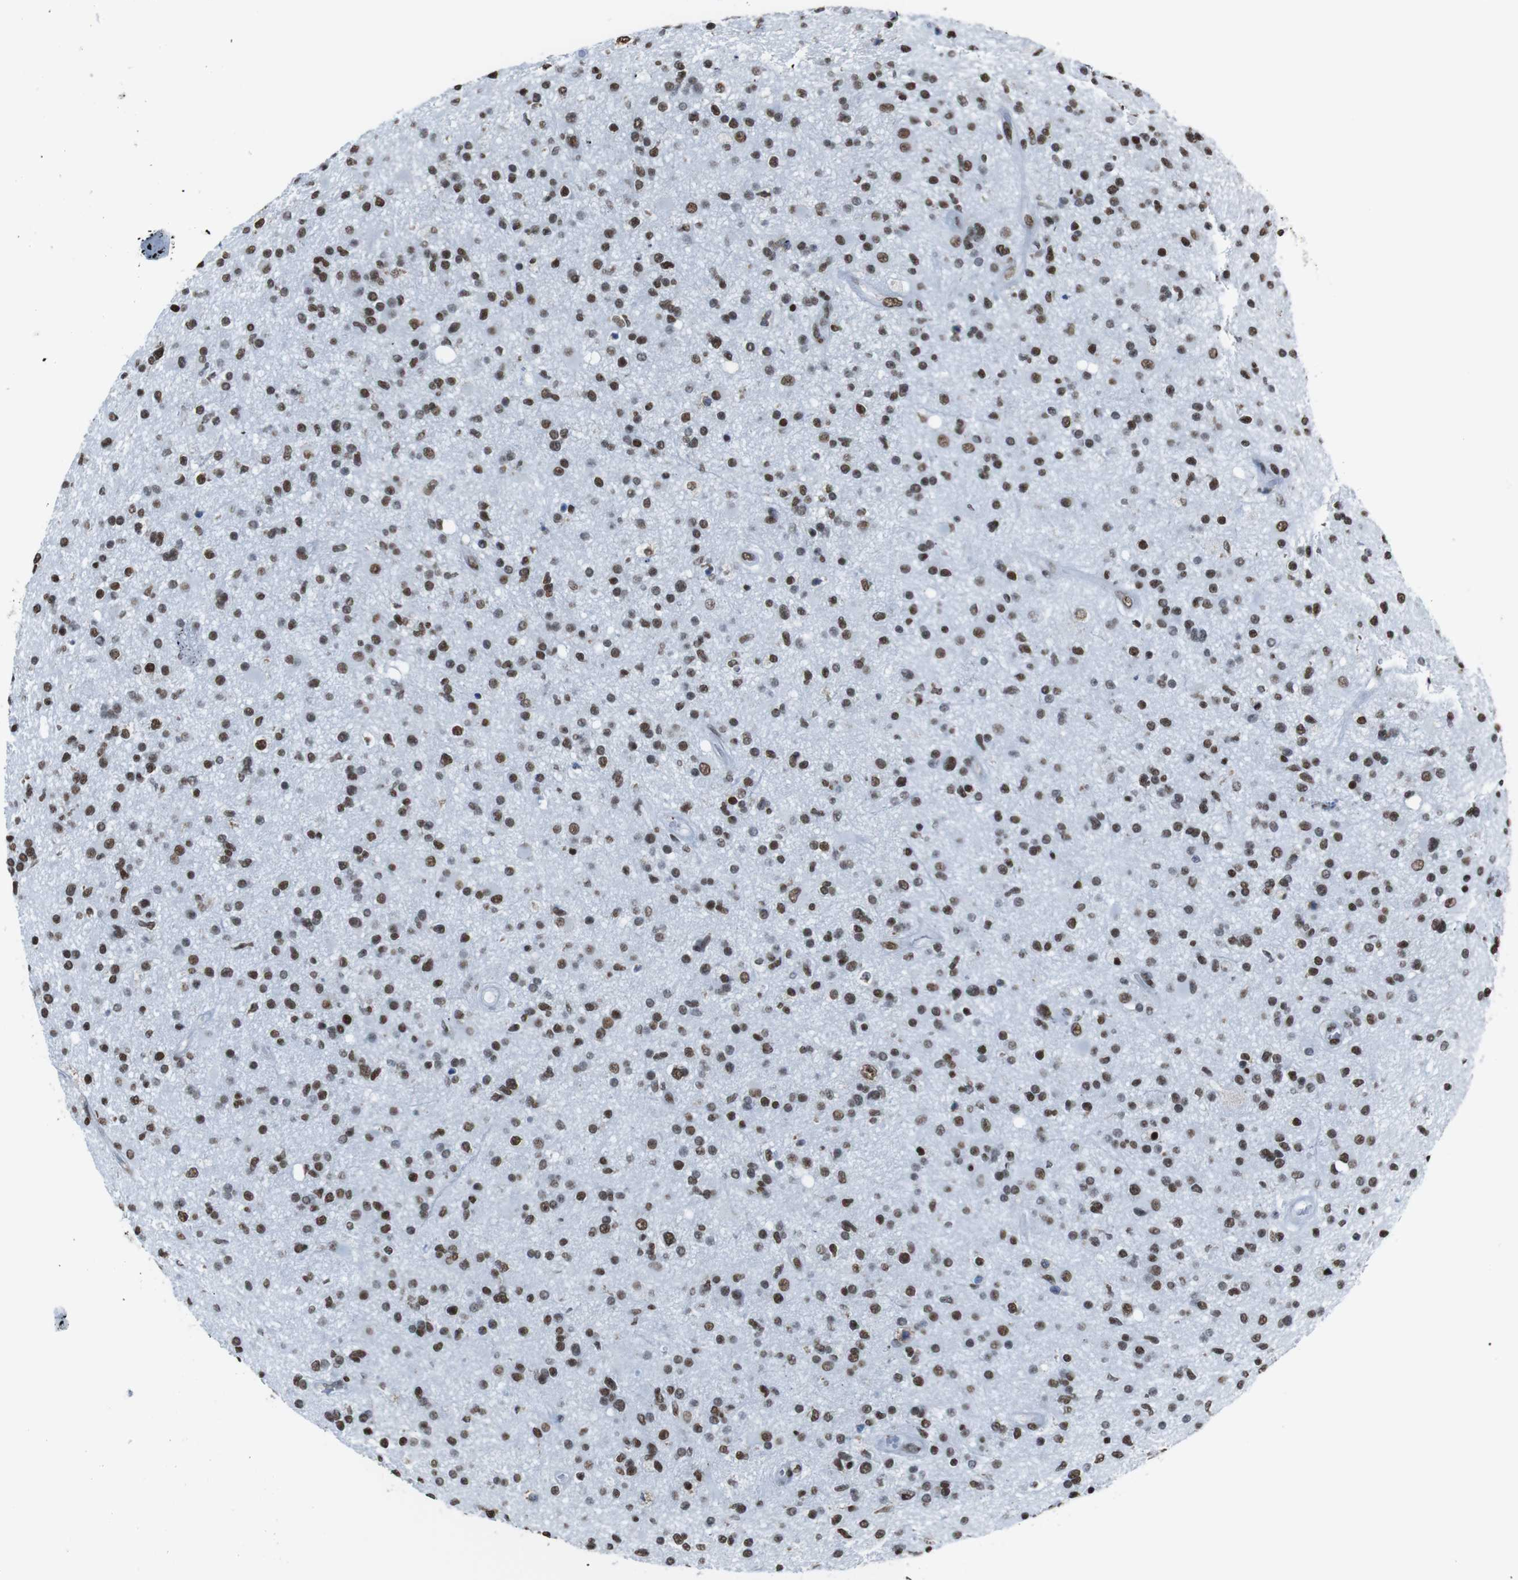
{"staining": {"intensity": "moderate", "quantity": ">75%", "location": "nuclear"}, "tissue": "glioma", "cell_type": "Tumor cells", "image_type": "cancer", "snomed": [{"axis": "morphology", "description": "Glioma, malignant, High grade"}, {"axis": "topography", "description": "Brain"}], "caption": "The immunohistochemical stain highlights moderate nuclear staining in tumor cells of high-grade glioma (malignant) tissue.", "gene": "ROMO1", "patient": {"sex": "male", "age": 33}}